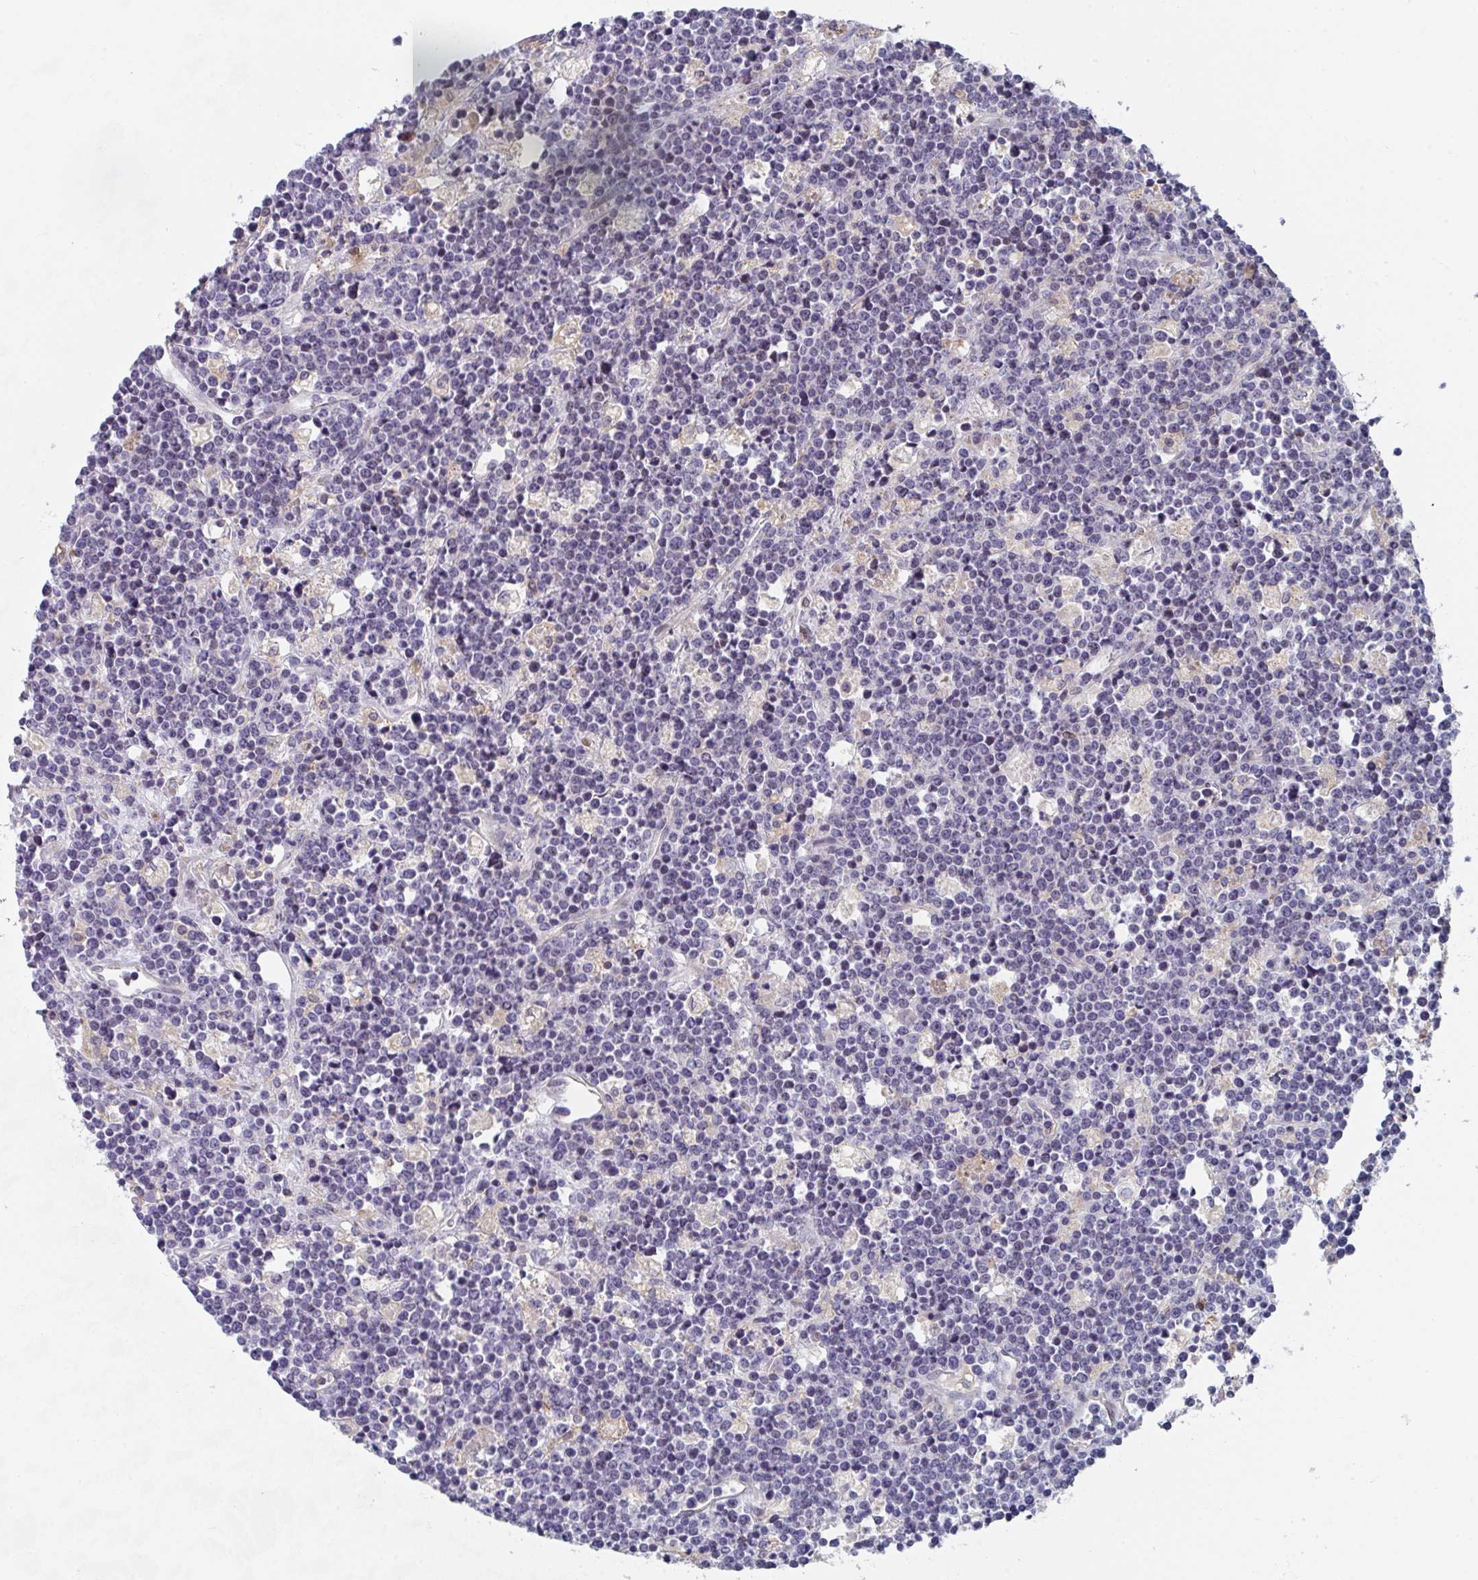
{"staining": {"intensity": "negative", "quantity": "none", "location": "none"}, "tissue": "lymphoma", "cell_type": "Tumor cells", "image_type": "cancer", "snomed": [{"axis": "morphology", "description": "Malignant lymphoma, non-Hodgkin's type, High grade"}, {"axis": "topography", "description": "Ovary"}], "caption": "The image exhibits no staining of tumor cells in lymphoma.", "gene": "KLHL33", "patient": {"sex": "female", "age": 56}}